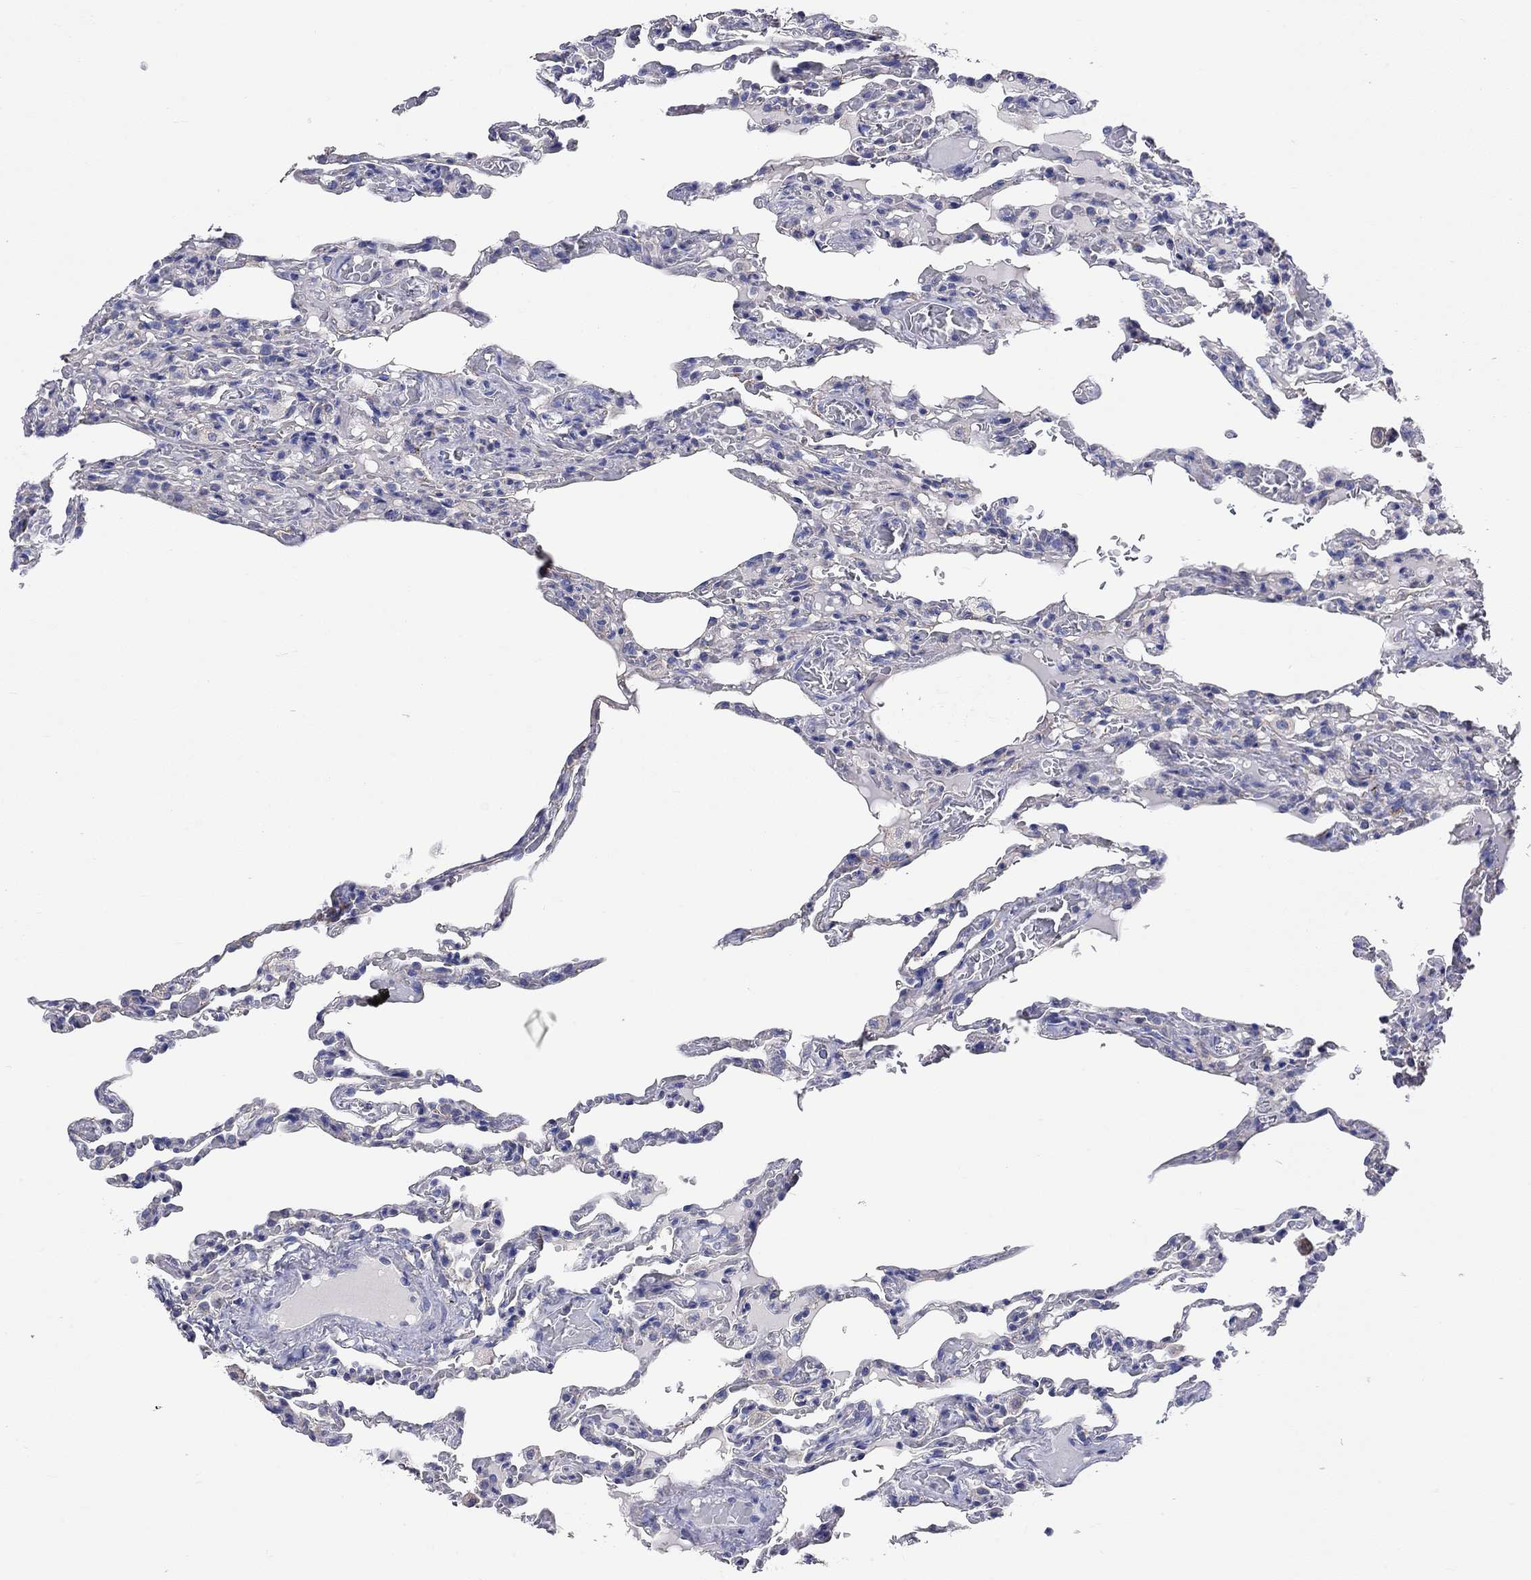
{"staining": {"intensity": "negative", "quantity": "none", "location": "none"}, "tissue": "lung", "cell_type": "Alveolar cells", "image_type": "normal", "snomed": [{"axis": "morphology", "description": "Normal tissue, NOS"}, {"axis": "topography", "description": "Lung"}], "caption": "A micrograph of lung stained for a protein exhibits no brown staining in alveolar cells.", "gene": "RCAN1", "patient": {"sex": "female", "age": 43}}